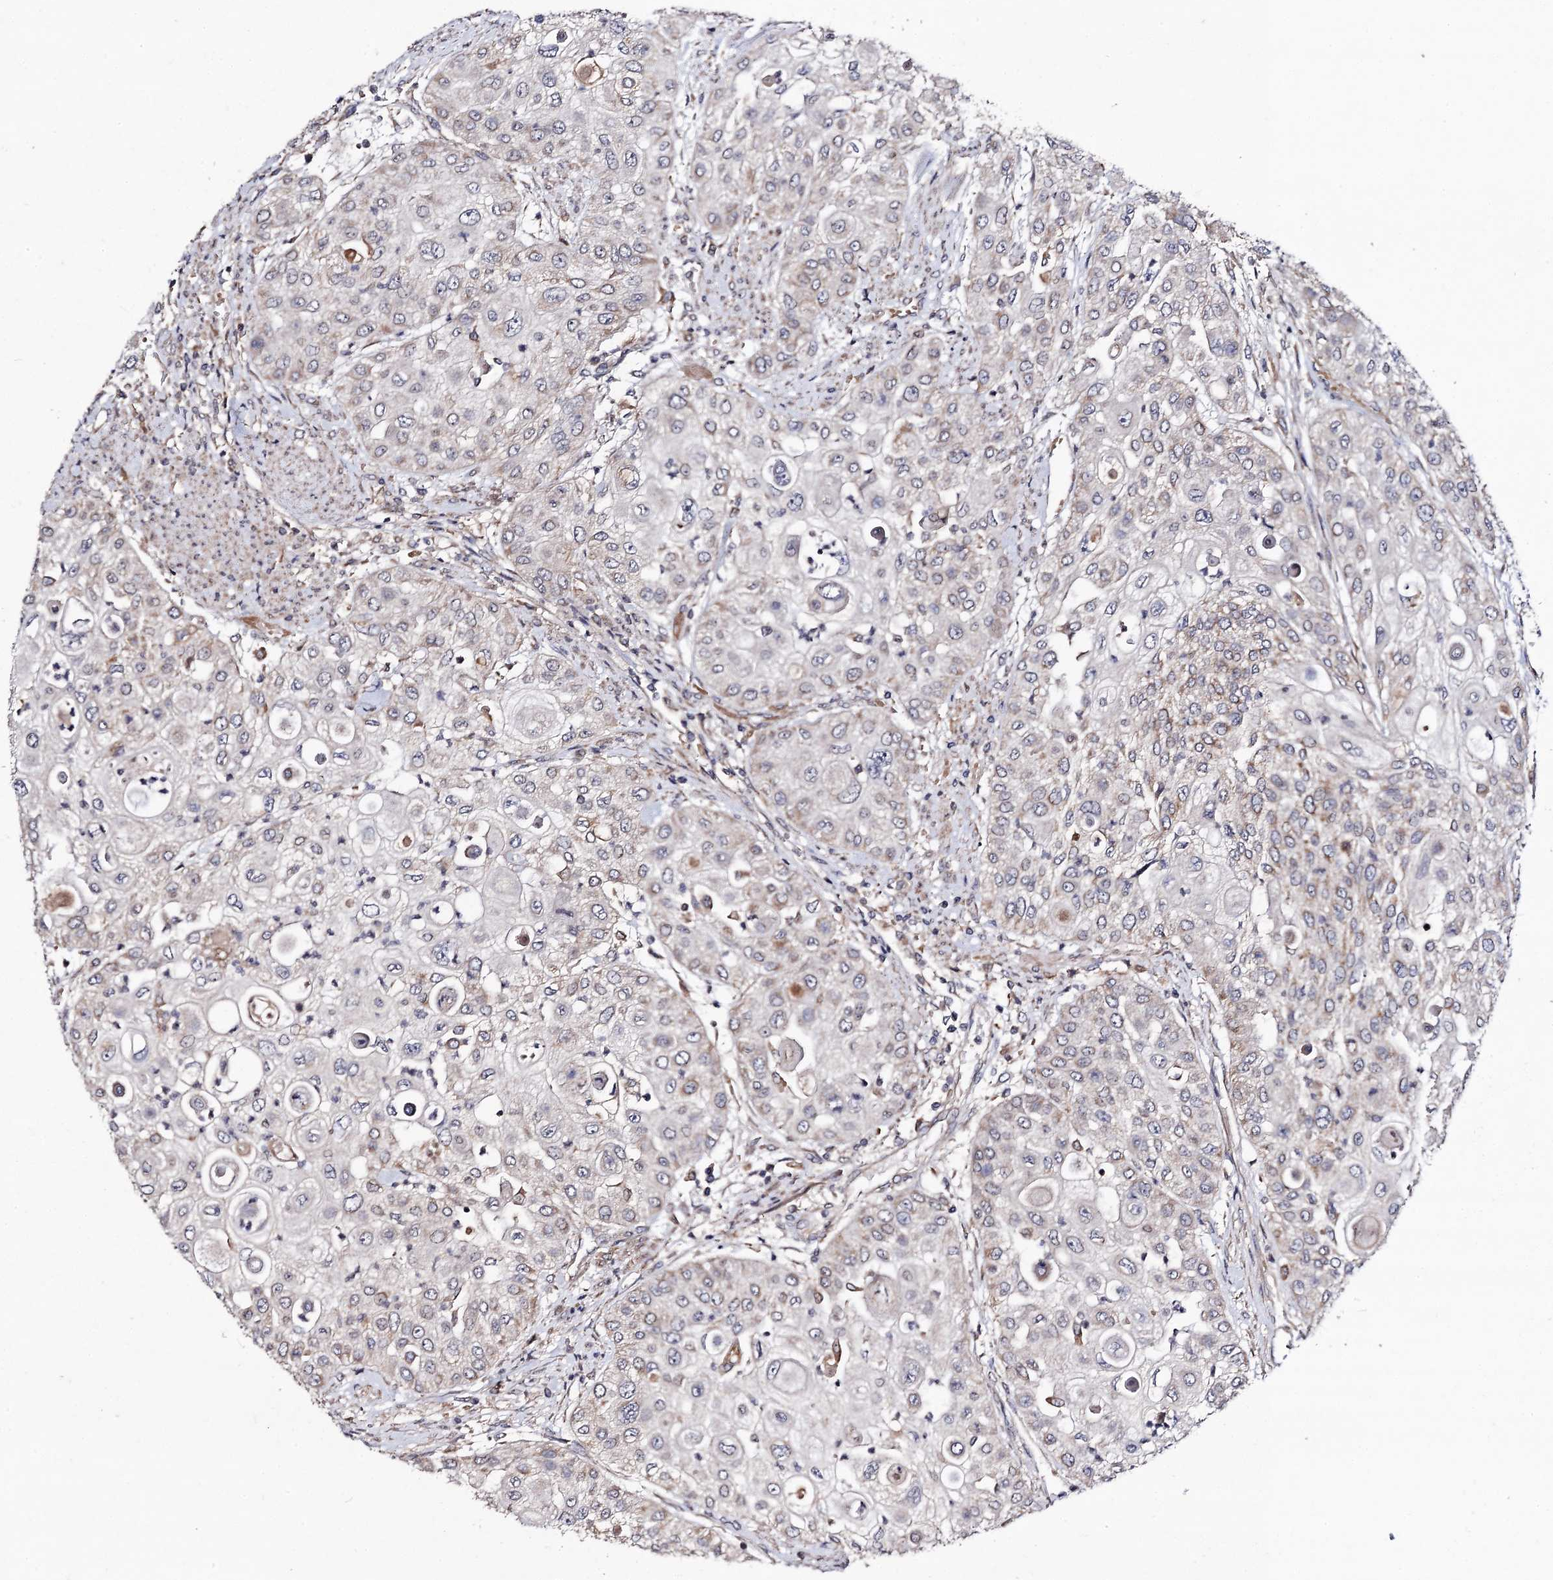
{"staining": {"intensity": "negative", "quantity": "none", "location": "none"}, "tissue": "urothelial cancer", "cell_type": "Tumor cells", "image_type": "cancer", "snomed": [{"axis": "morphology", "description": "Urothelial carcinoma, High grade"}, {"axis": "topography", "description": "Urinary bladder"}], "caption": "The IHC photomicrograph has no significant staining in tumor cells of high-grade urothelial carcinoma tissue.", "gene": "VPS37D", "patient": {"sex": "female", "age": 79}}